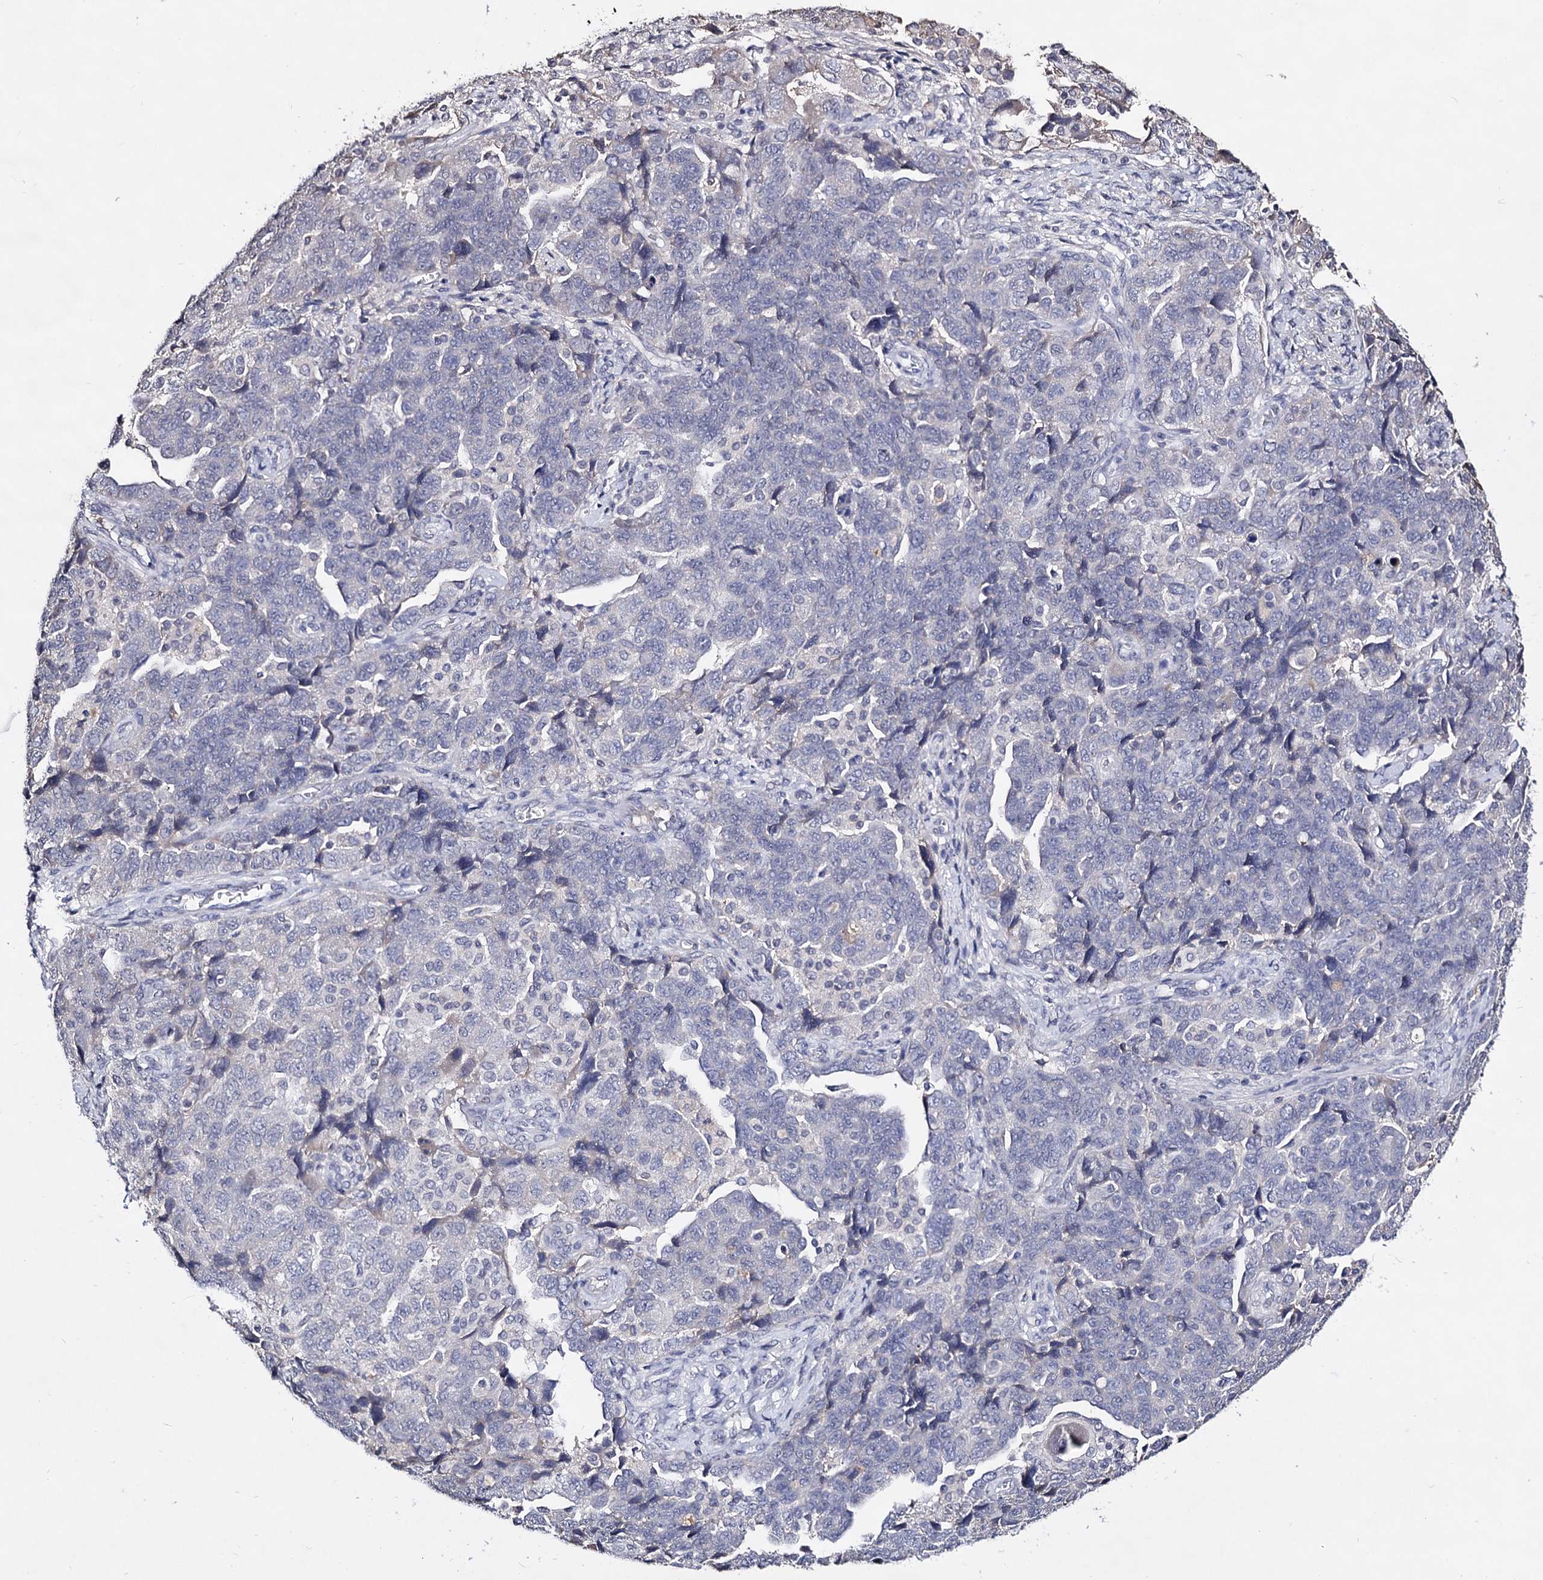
{"staining": {"intensity": "negative", "quantity": "none", "location": "none"}, "tissue": "ovarian cancer", "cell_type": "Tumor cells", "image_type": "cancer", "snomed": [{"axis": "morphology", "description": "Carcinoma, NOS"}, {"axis": "morphology", "description": "Cystadenocarcinoma, serous, NOS"}, {"axis": "topography", "description": "Ovary"}], "caption": "IHC of human ovarian cancer exhibits no positivity in tumor cells.", "gene": "PLIN1", "patient": {"sex": "female", "age": 69}}